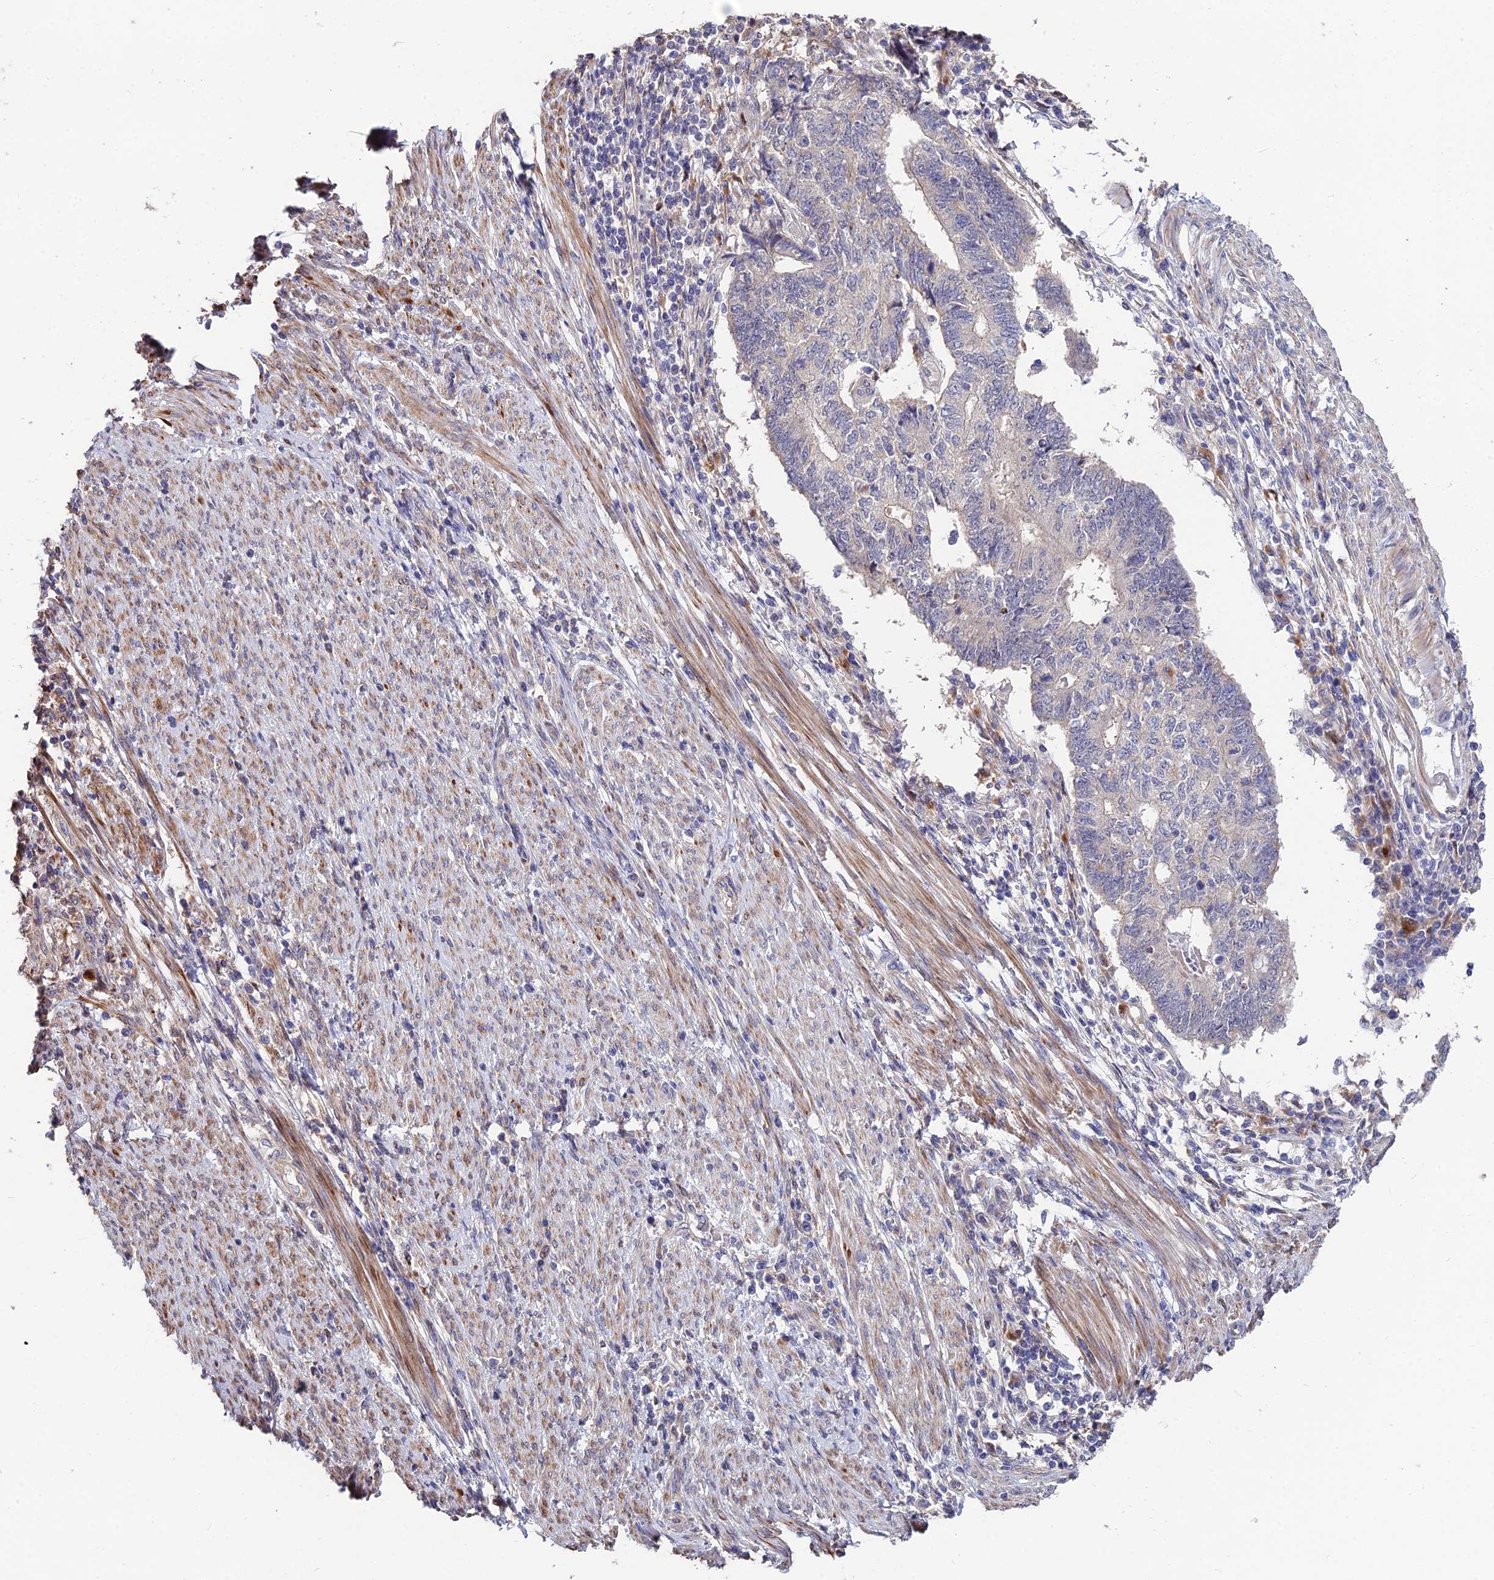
{"staining": {"intensity": "negative", "quantity": "none", "location": "none"}, "tissue": "endometrial cancer", "cell_type": "Tumor cells", "image_type": "cancer", "snomed": [{"axis": "morphology", "description": "Adenocarcinoma, NOS"}, {"axis": "topography", "description": "Uterus"}, {"axis": "topography", "description": "Endometrium"}], "caption": "An image of endometrial adenocarcinoma stained for a protein exhibits no brown staining in tumor cells.", "gene": "ACTR5", "patient": {"sex": "female", "age": 70}}